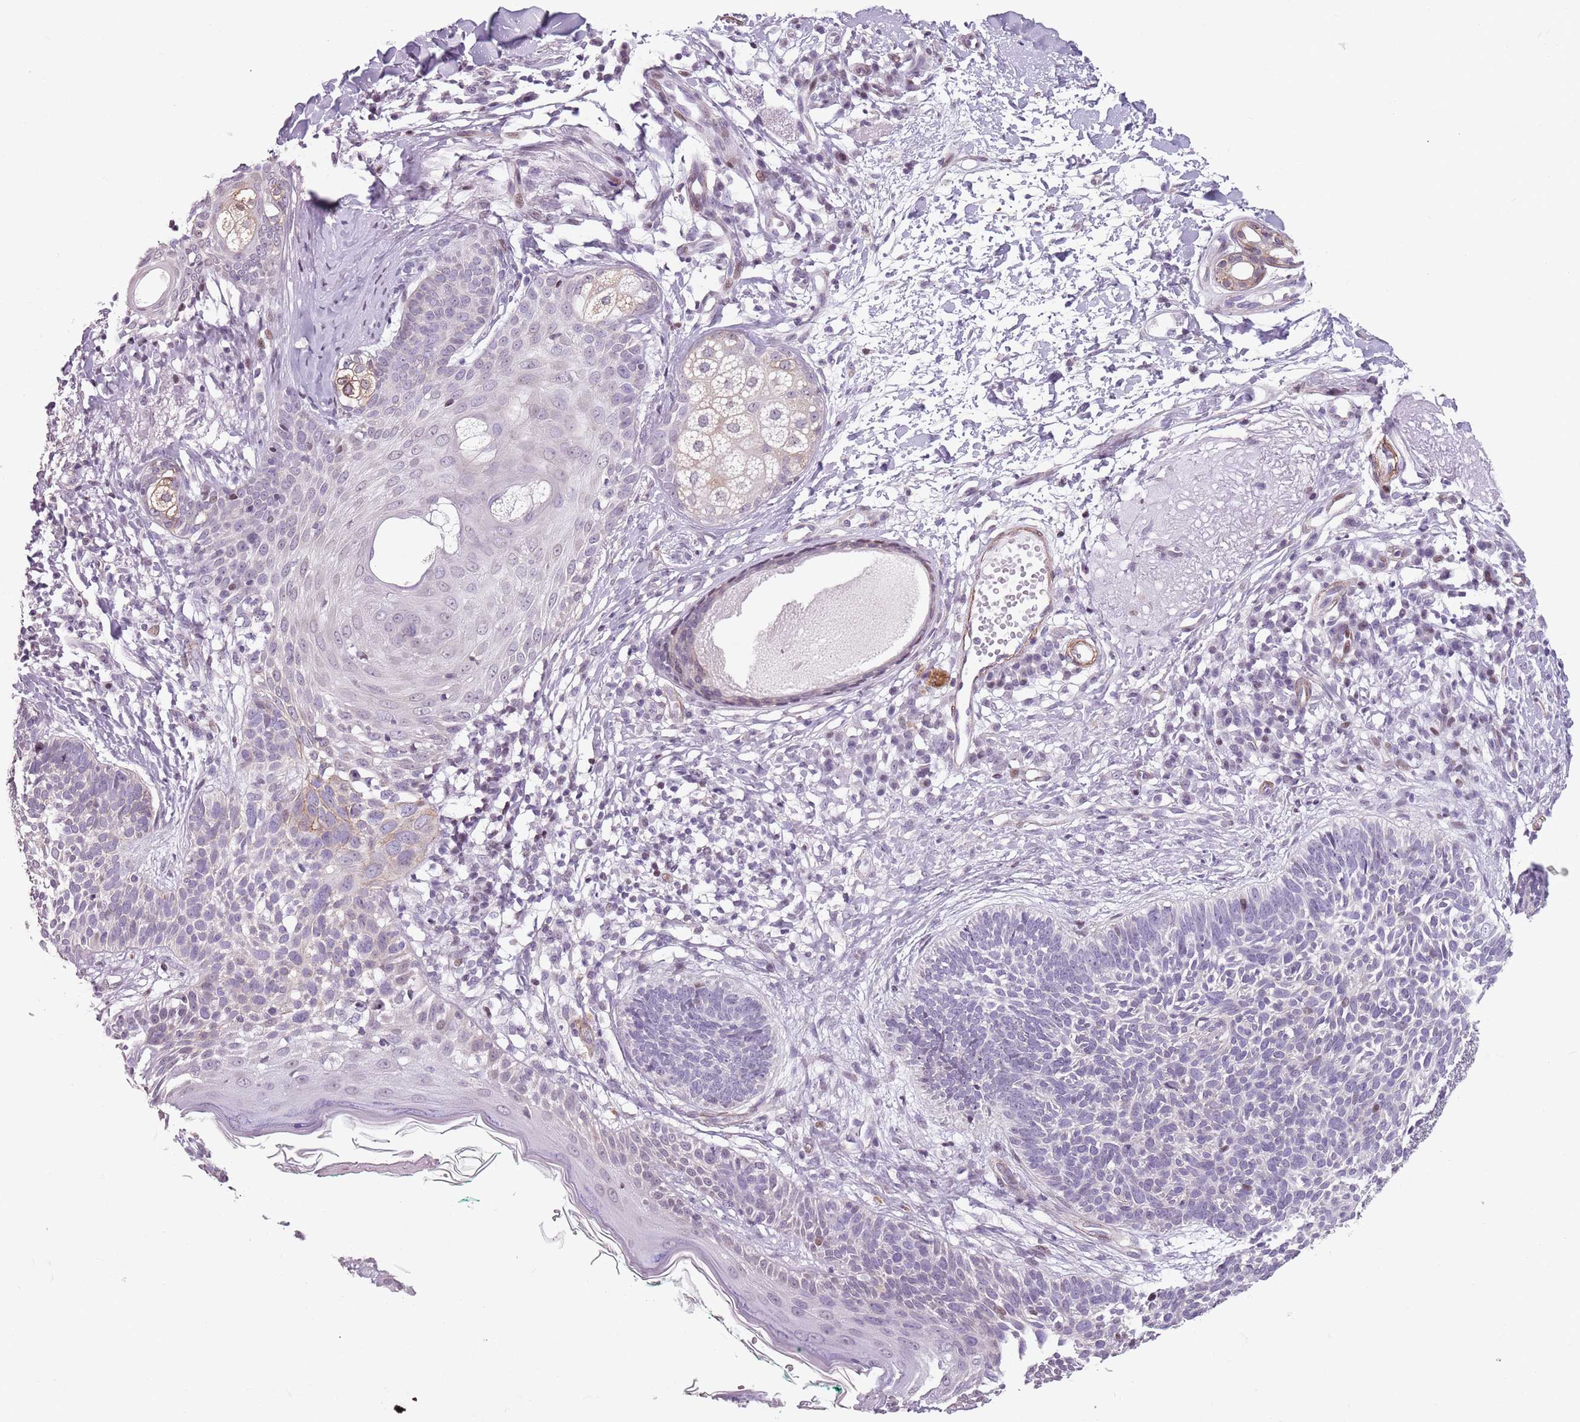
{"staining": {"intensity": "negative", "quantity": "none", "location": "none"}, "tissue": "skin cancer", "cell_type": "Tumor cells", "image_type": "cancer", "snomed": [{"axis": "morphology", "description": "Basal cell carcinoma"}, {"axis": "topography", "description": "Skin"}], "caption": "Immunohistochemistry of skin cancer (basal cell carcinoma) demonstrates no expression in tumor cells. The staining is performed using DAB brown chromogen with nuclei counter-stained in using hematoxylin.", "gene": "TMC4", "patient": {"sex": "male", "age": 72}}